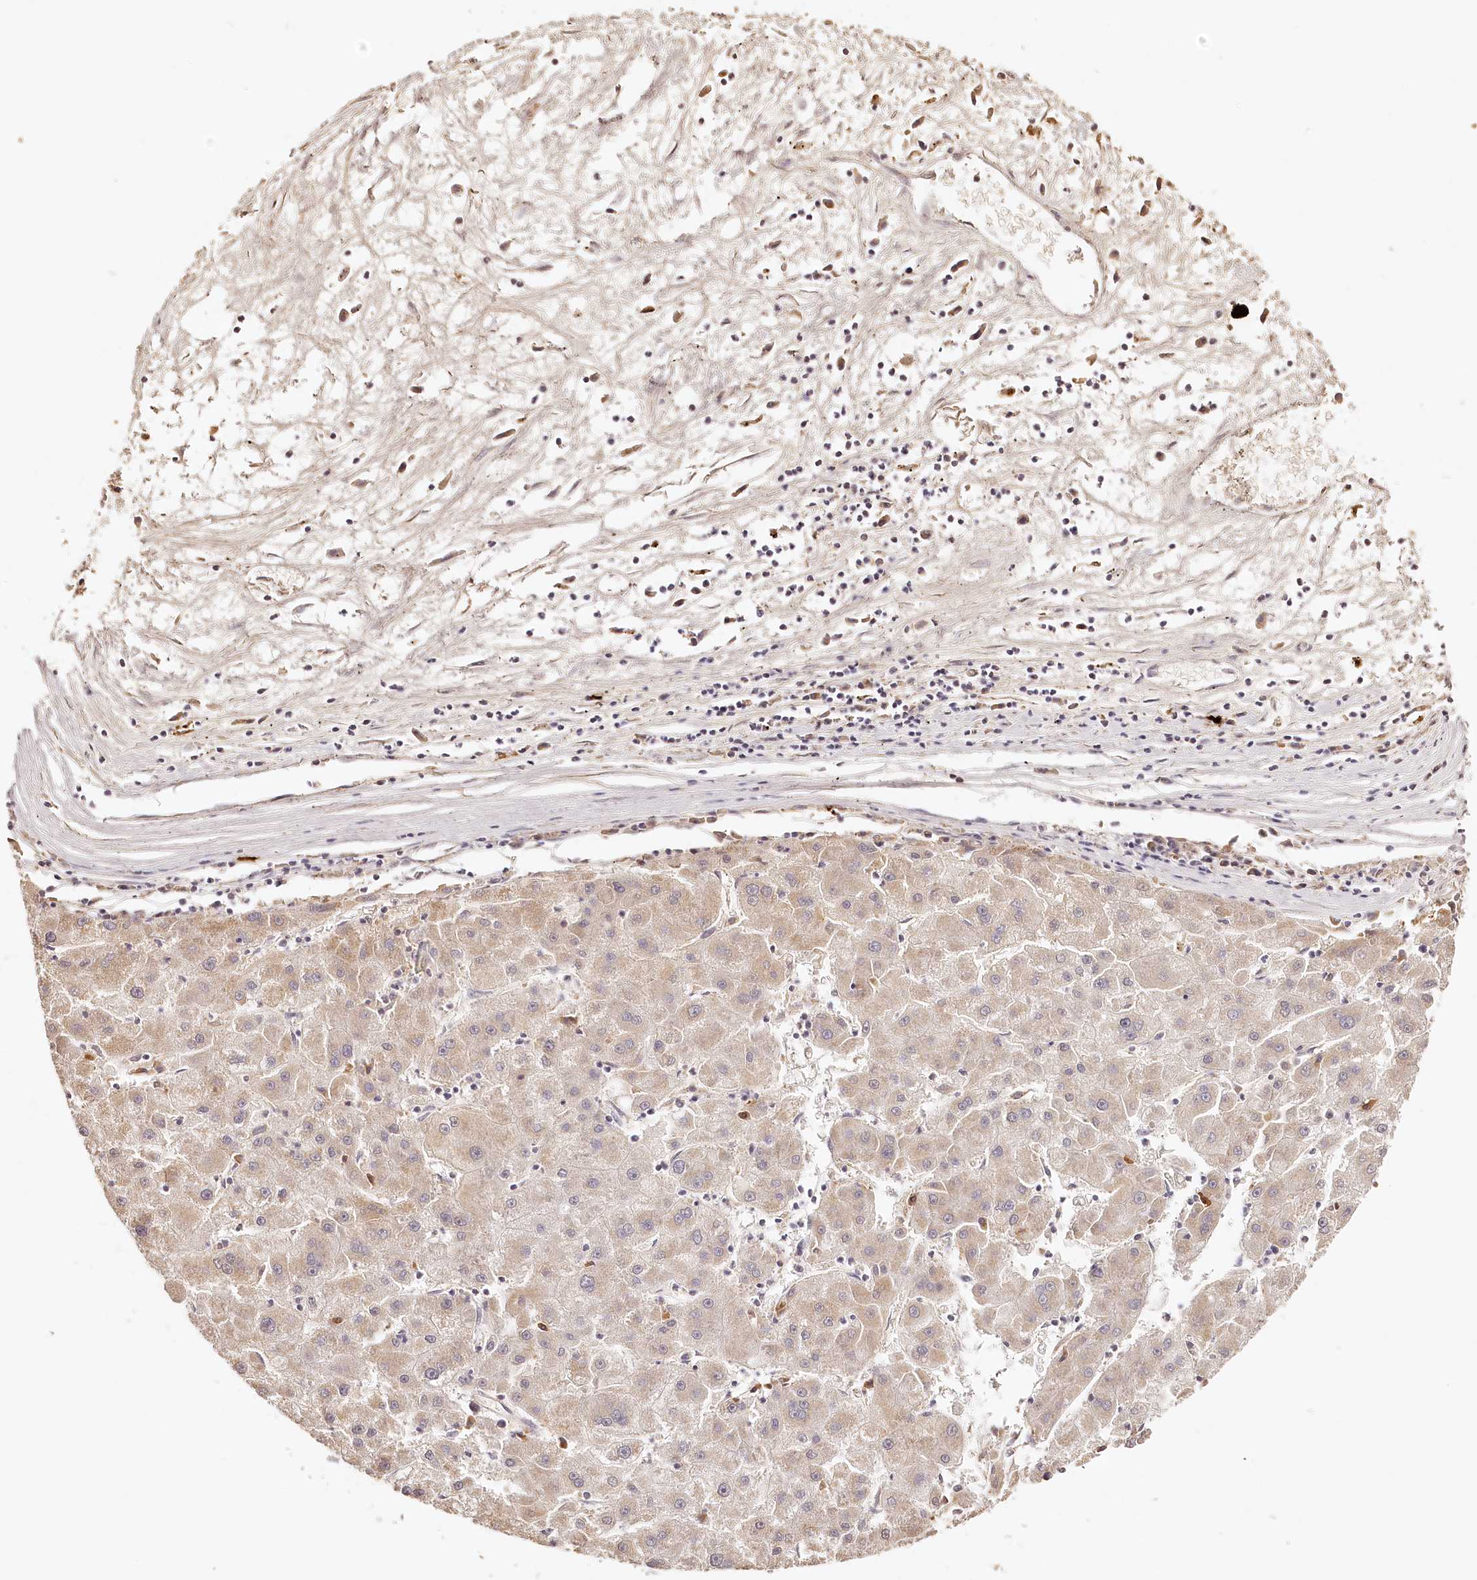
{"staining": {"intensity": "negative", "quantity": "none", "location": "none"}, "tissue": "liver cancer", "cell_type": "Tumor cells", "image_type": "cancer", "snomed": [{"axis": "morphology", "description": "Carcinoma, Hepatocellular, NOS"}, {"axis": "topography", "description": "Liver"}], "caption": "This is an immunohistochemistry (IHC) photomicrograph of liver hepatocellular carcinoma. There is no expression in tumor cells.", "gene": "SYNGR1", "patient": {"sex": "male", "age": 72}}